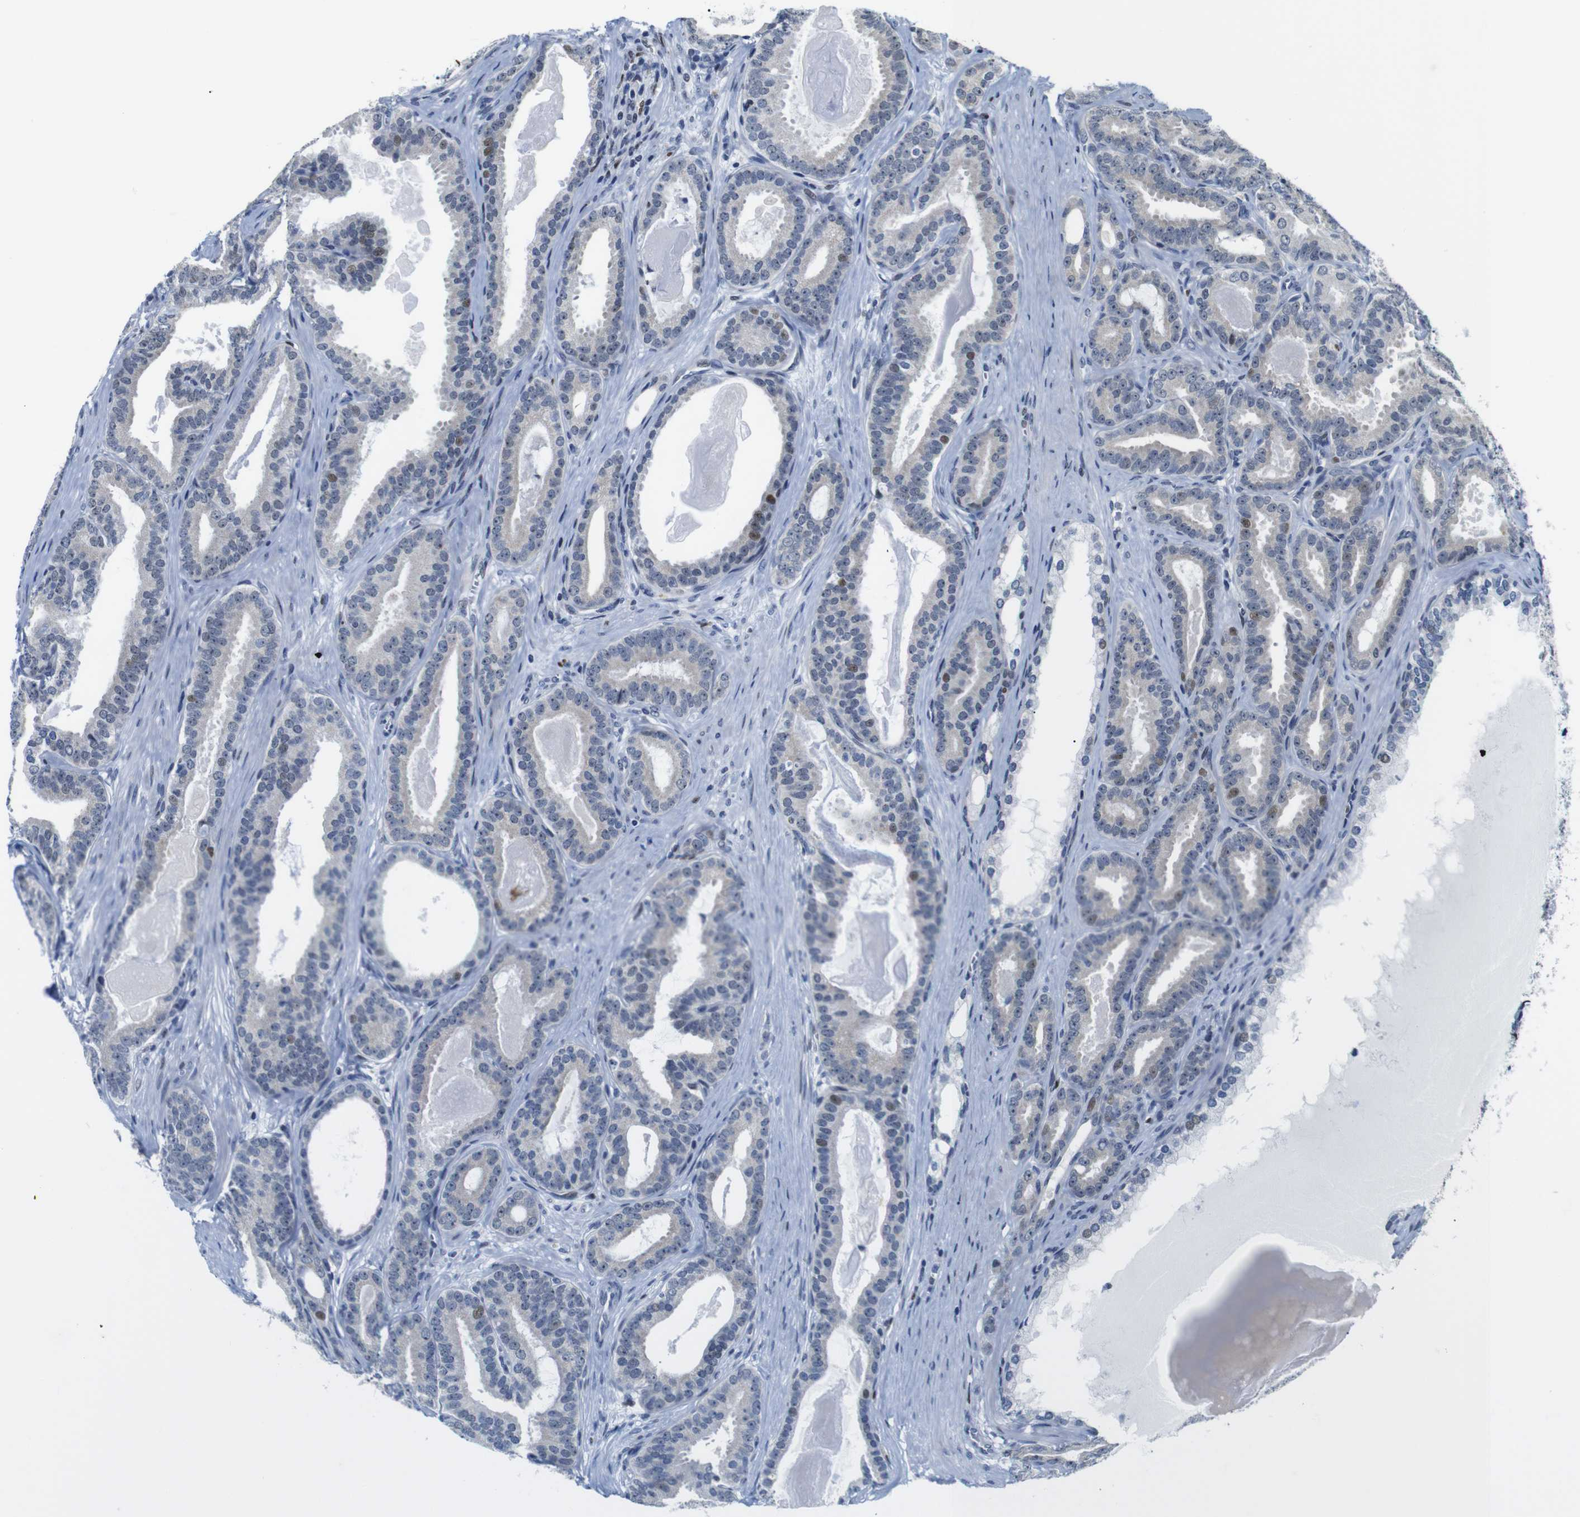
{"staining": {"intensity": "weak", "quantity": "<25%", "location": "nuclear"}, "tissue": "prostate cancer", "cell_type": "Tumor cells", "image_type": "cancer", "snomed": [{"axis": "morphology", "description": "Adenocarcinoma, High grade"}, {"axis": "topography", "description": "Prostate"}], "caption": "This is an immunohistochemistry image of prostate cancer (high-grade adenocarcinoma). There is no staining in tumor cells.", "gene": "GATA6", "patient": {"sex": "male", "age": 60}}